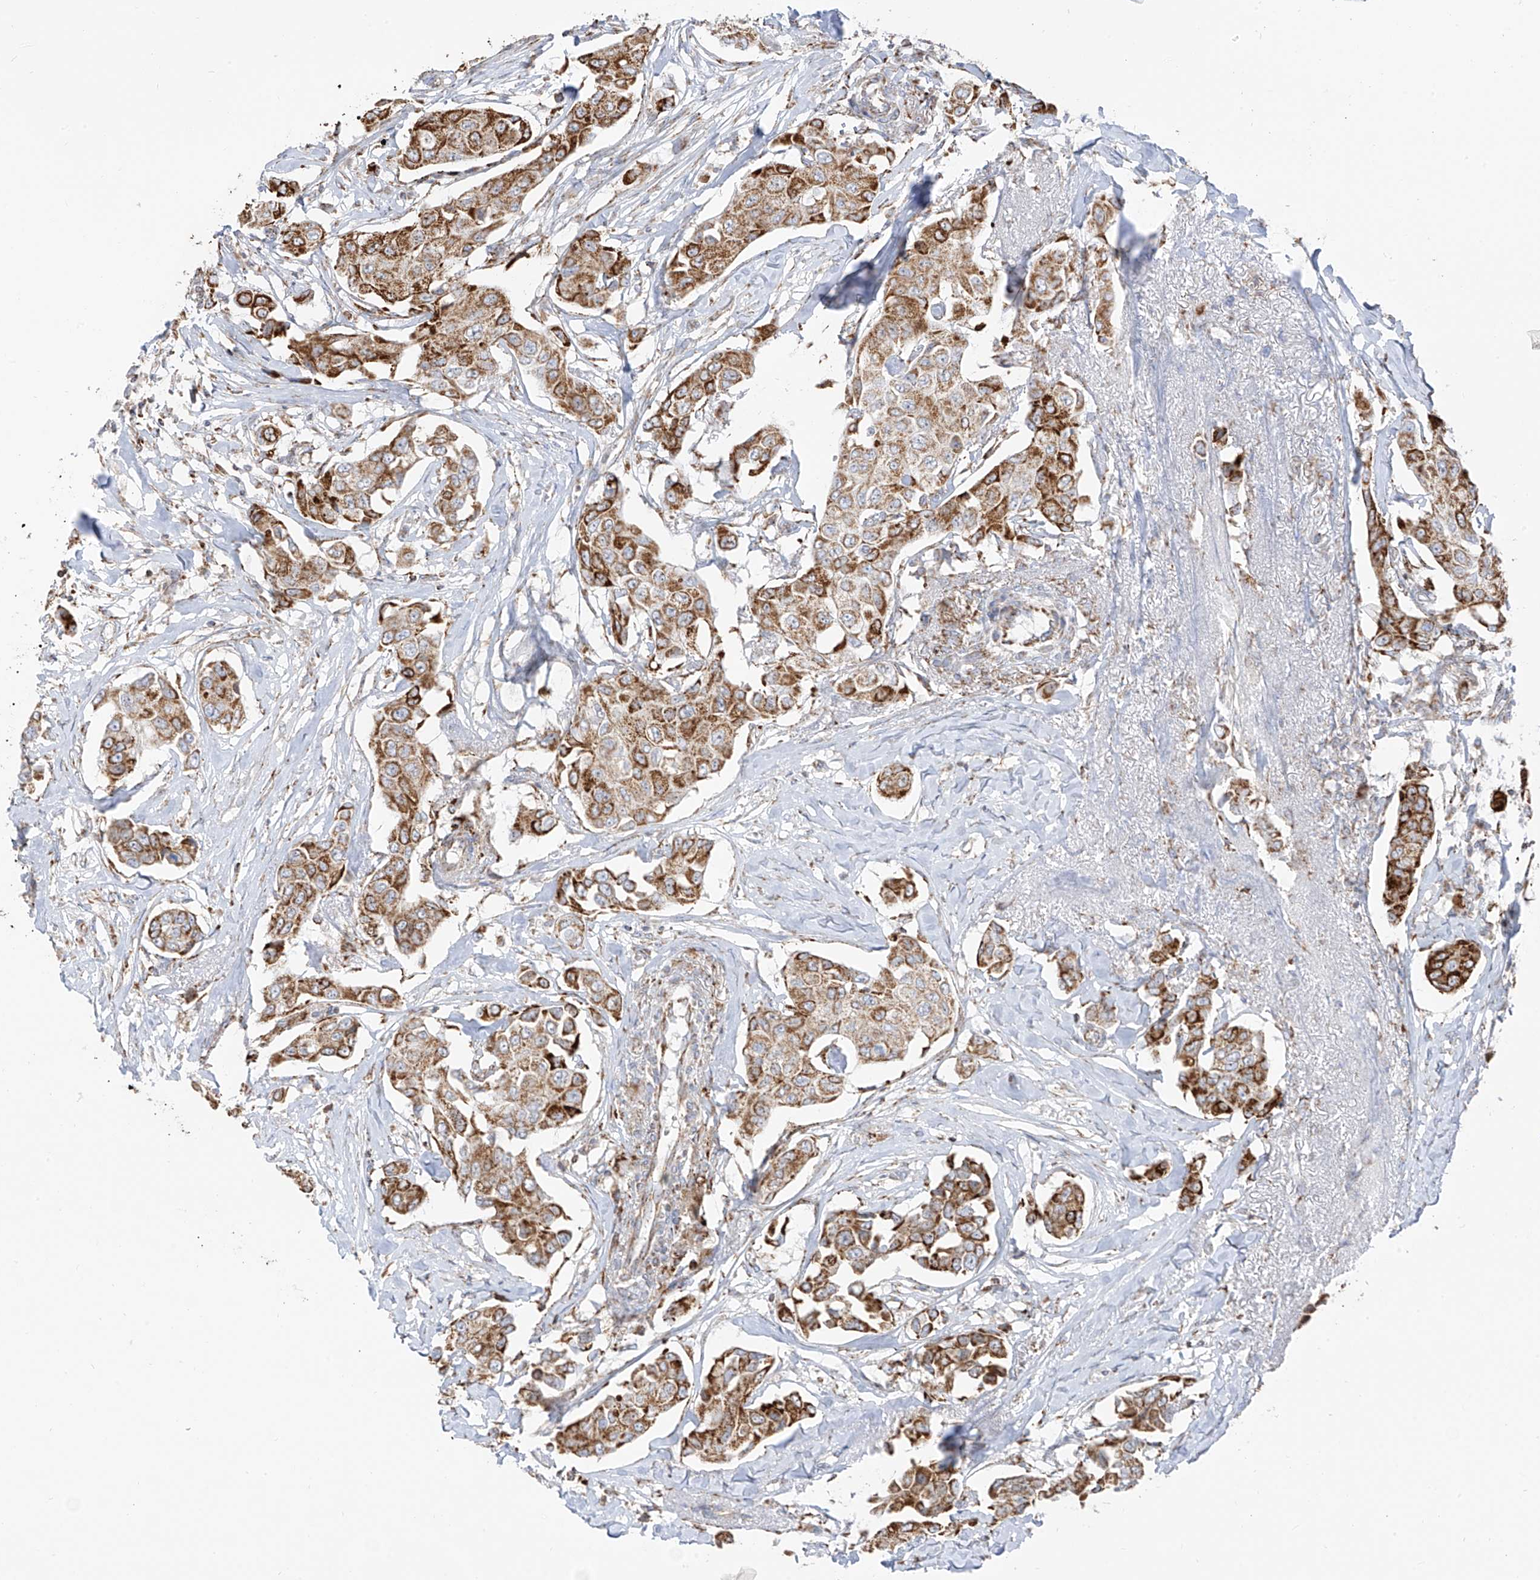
{"staining": {"intensity": "moderate", "quantity": ">75%", "location": "cytoplasmic/membranous"}, "tissue": "breast cancer", "cell_type": "Tumor cells", "image_type": "cancer", "snomed": [{"axis": "morphology", "description": "Duct carcinoma"}, {"axis": "topography", "description": "Breast"}], "caption": "Immunohistochemistry micrograph of human breast cancer (intraductal carcinoma) stained for a protein (brown), which displays medium levels of moderate cytoplasmic/membranous expression in approximately >75% of tumor cells.", "gene": "ETHE1", "patient": {"sex": "female", "age": 80}}